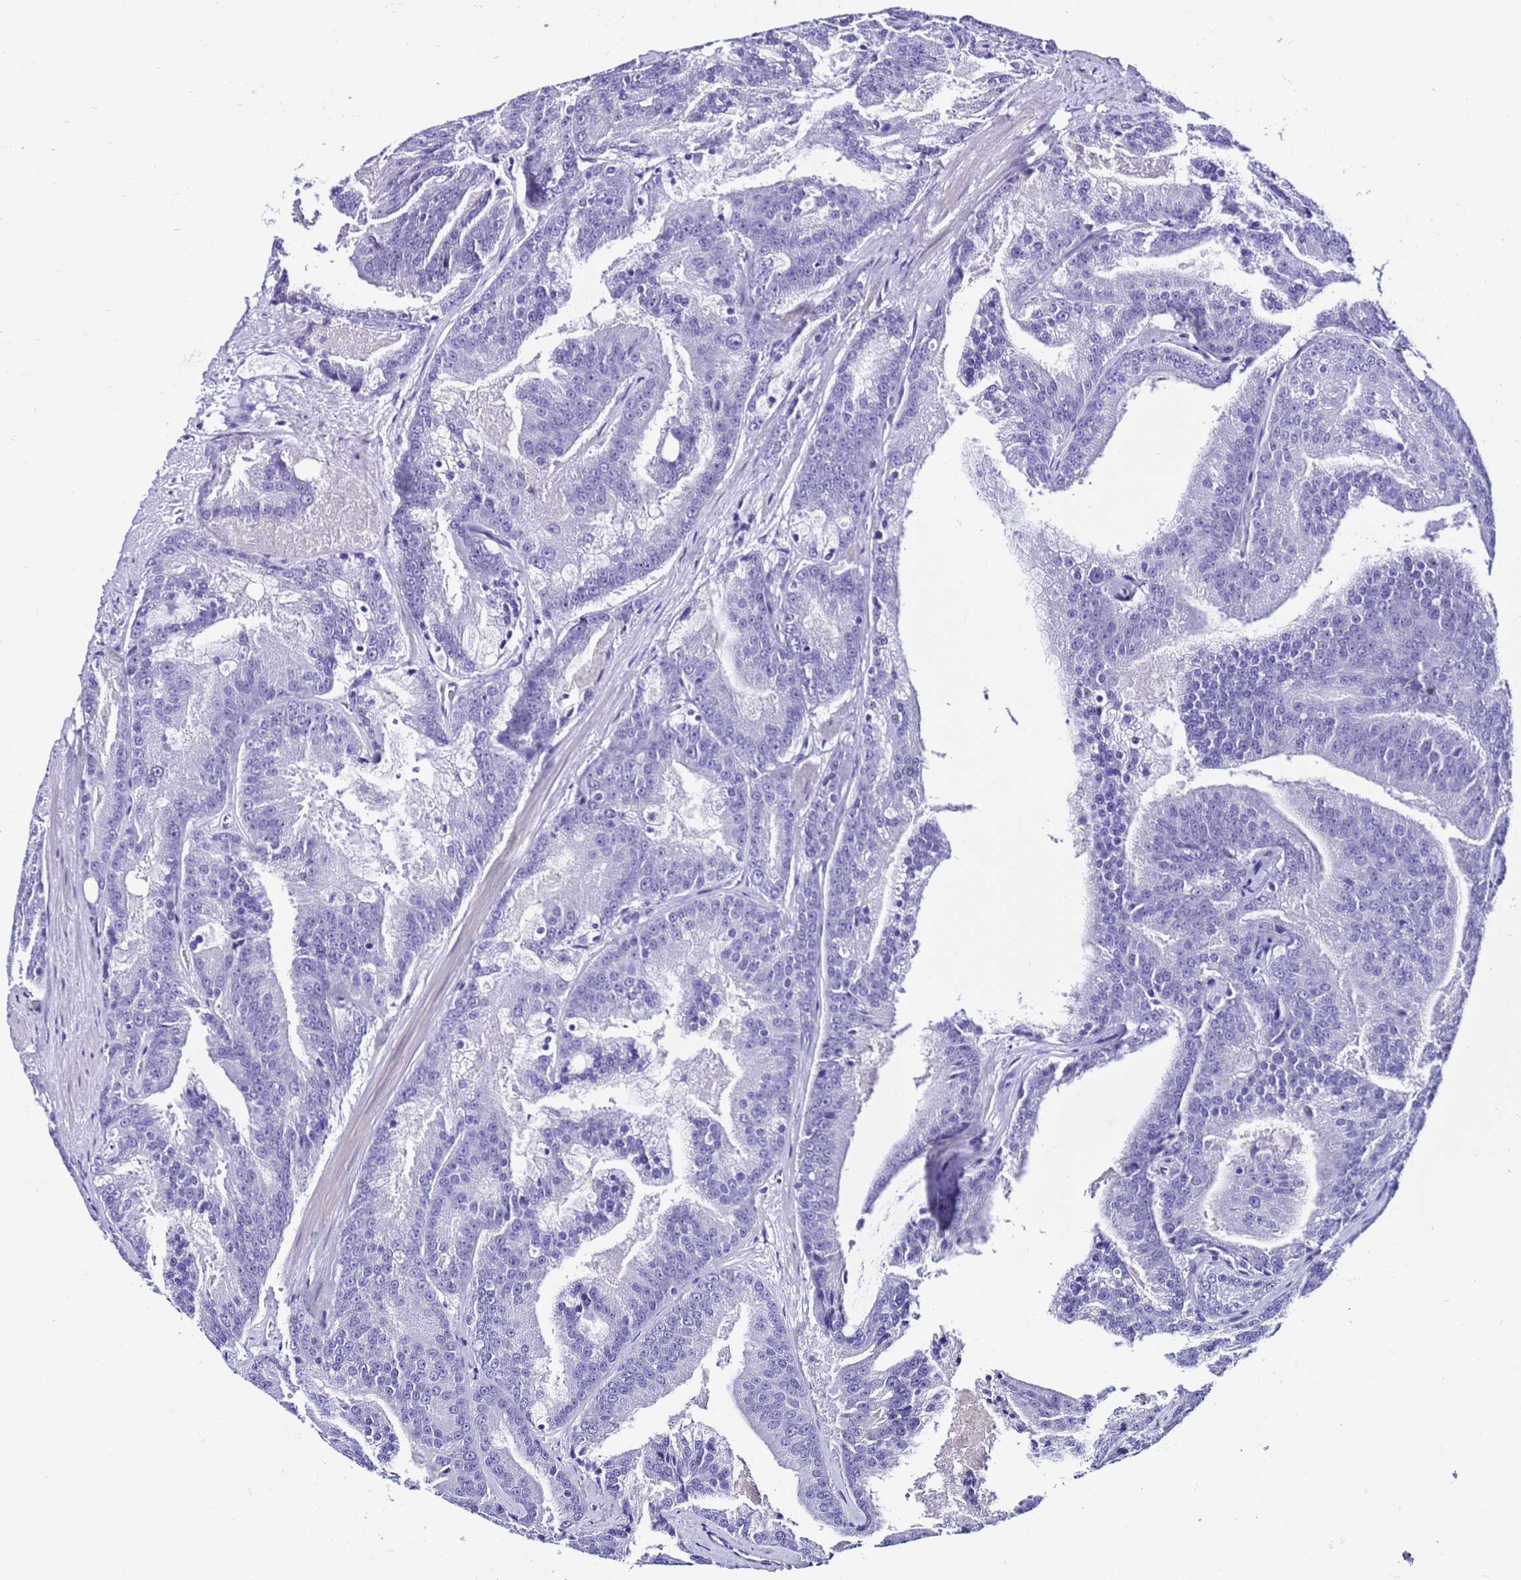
{"staining": {"intensity": "negative", "quantity": "none", "location": "none"}, "tissue": "prostate cancer", "cell_type": "Tumor cells", "image_type": "cancer", "snomed": [{"axis": "morphology", "description": "Adenocarcinoma, High grade"}, {"axis": "topography", "description": "Prostate"}], "caption": "Adenocarcinoma (high-grade) (prostate) was stained to show a protein in brown. There is no significant staining in tumor cells. (DAB (3,3'-diaminobenzidine) IHC visualized using brightfield microscopy, high magnification).", "gene": "ZNF417", "patient": {"sex": "male", "age": 61}}